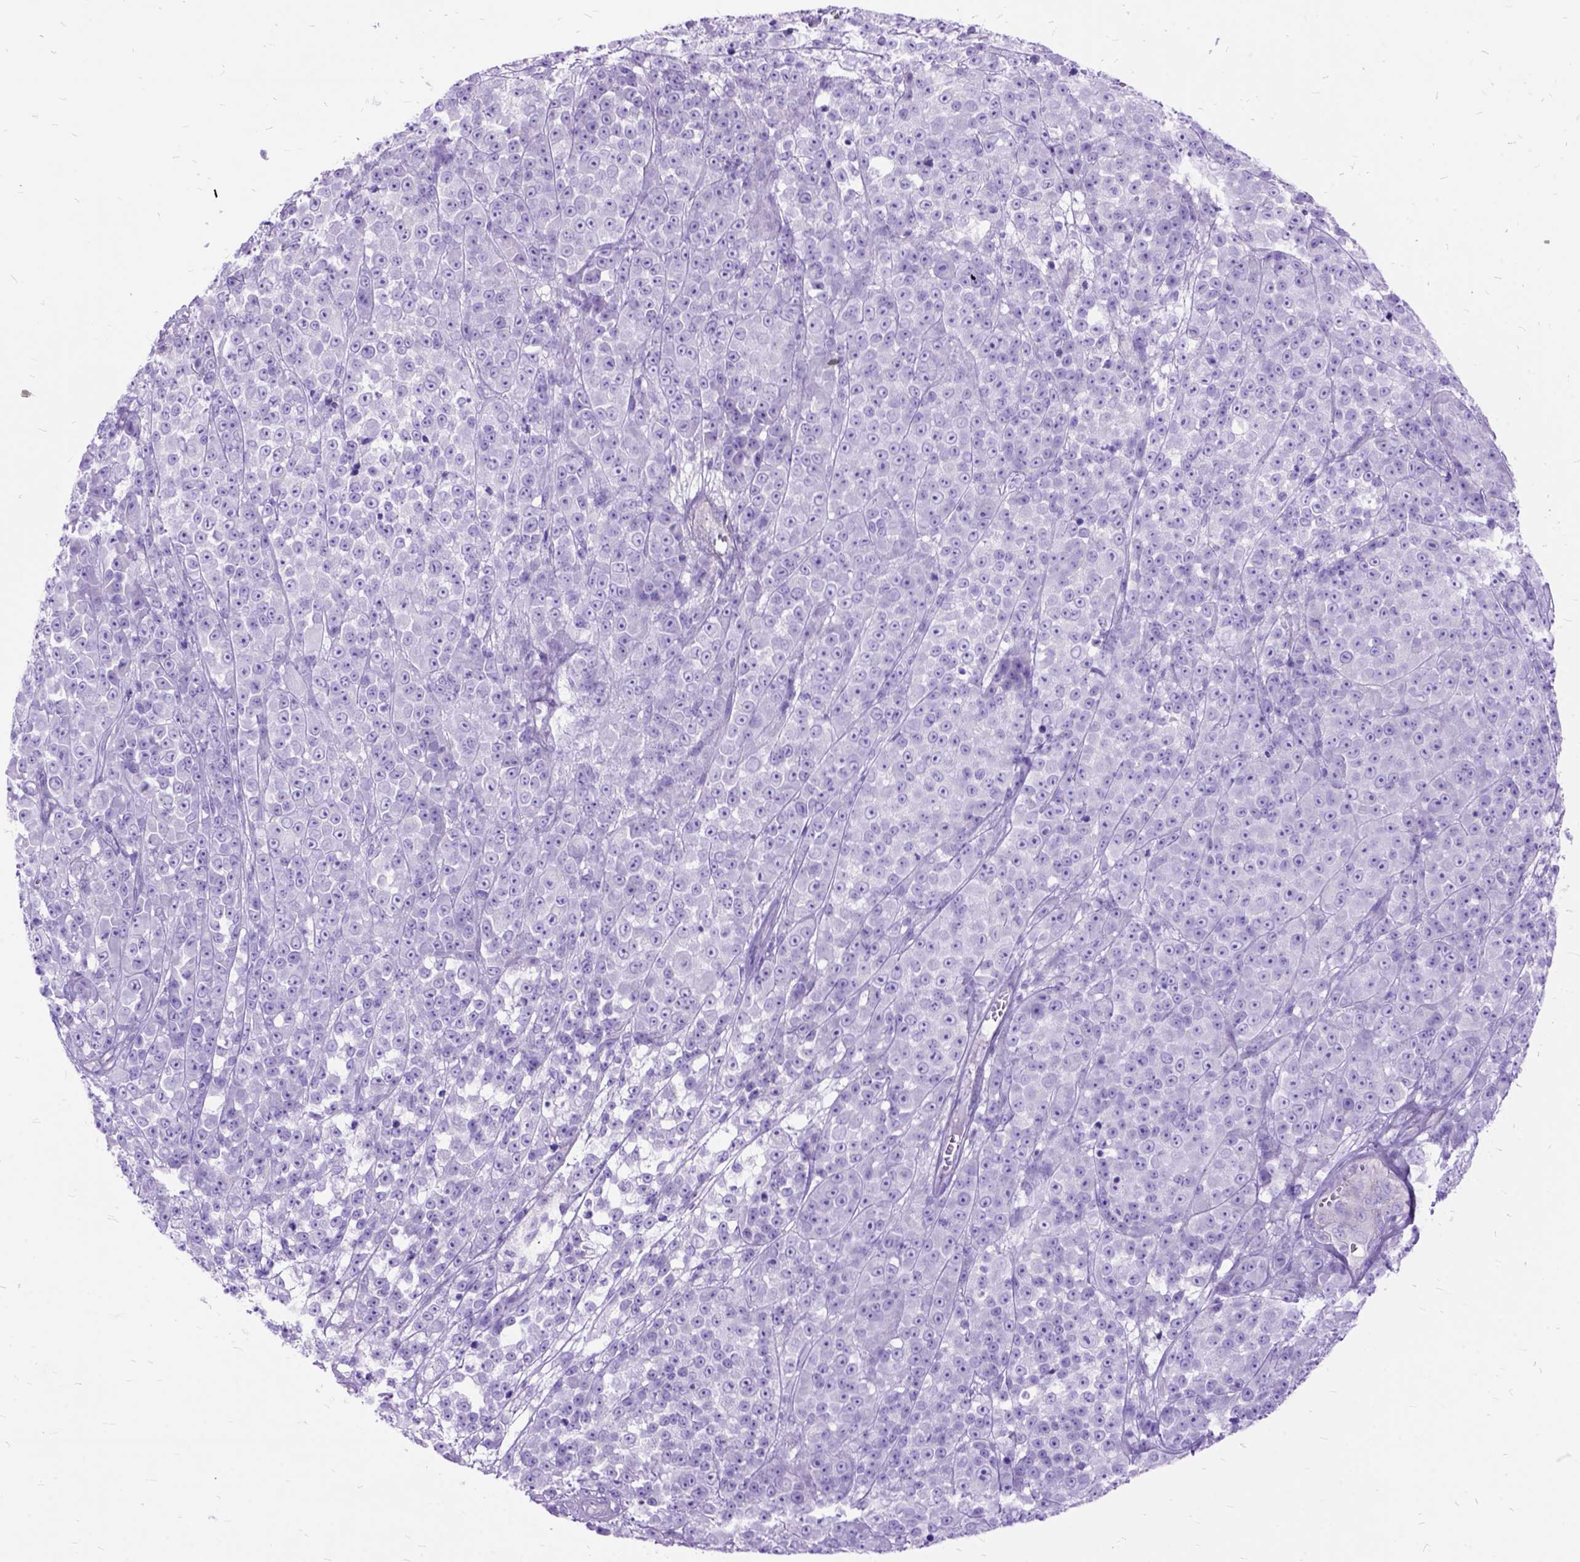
{"staining": {"intensity": "negative", "quantity": "none", "location": "none"}, "tissue": "melanoma", "cell_type": "Tumor cells", "image_type": "cancer", "snomed": [{"axis": "morphology", "description": "Malignant melanoma, NOS"}, {"axis": "topography", "description": "Skin"}, {"axis": "topography", "description": "Skin of back"}], "caption": "Photomicrograph shows no significant protein staining in tumor cells of melanoma.", "gene": "ARL9", "patient": {"sex": "male", "age": 91}}